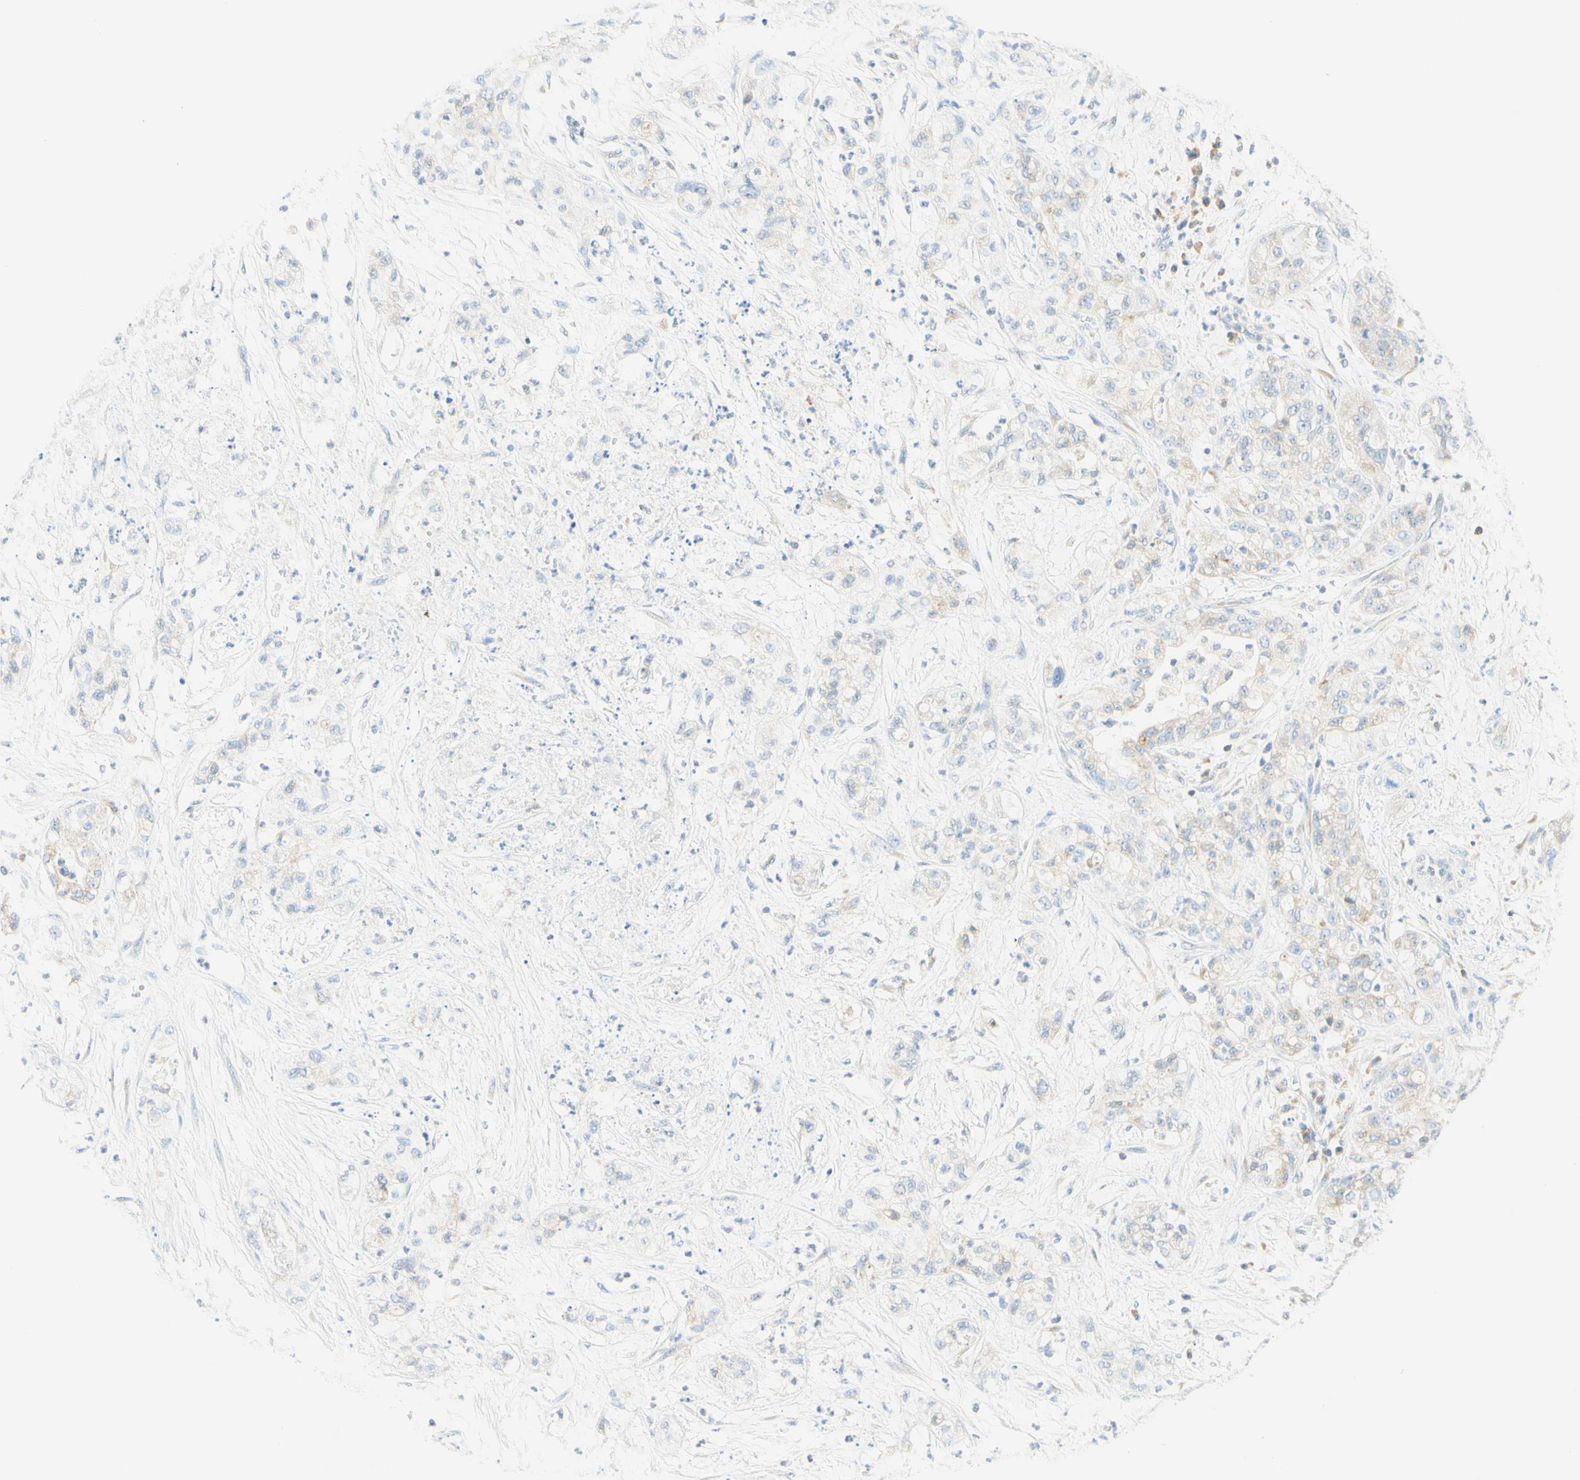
{"staining": {"intensity": "weak", "quantity": "<25%", "location": "cytoplasmic/membranous"}, "tissue": "pancreatic cancer", "cell_type": "Tumor cells", "image_type": "cancer", "snomed": [{"axis": "morphology", "description": "Adenocarcinoma, NOS"}, {"axis": "topography", "description": "Pancreas"}], "caption": "This is a photomicrograph of immunohistochemistry staining of adenocarcinoma (pancreatic), which shows no expression in tumor cells. Nuclei are stained in blue.", "gene": "LAT", "patient": {"sex": "female", "age": 78}}